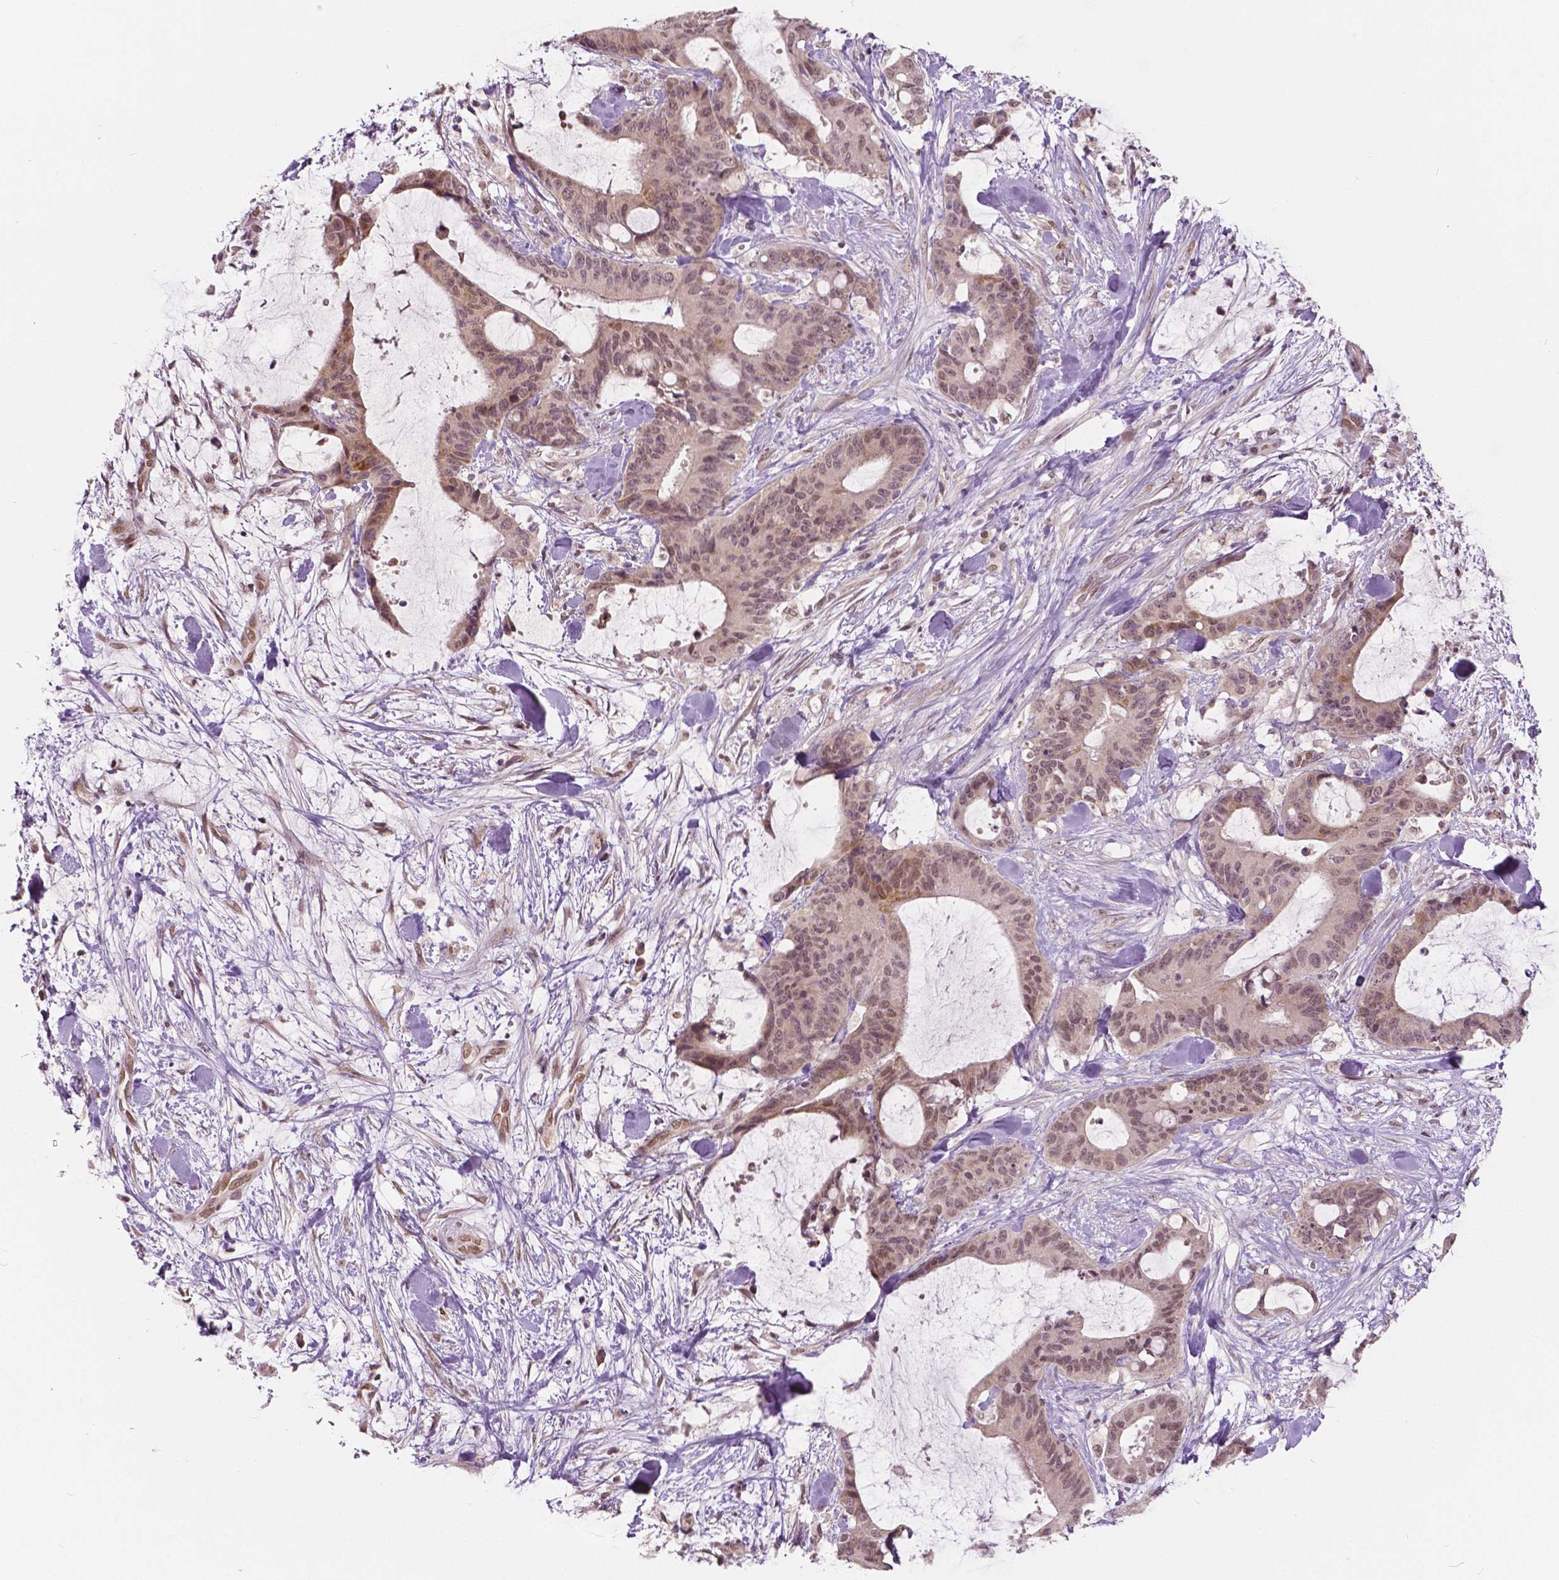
{"staining": {"intensity": "negative", "quantity": "none", "location": "none"}, "tissue": "liver cancer", "cell_type": "Tumor cells", "image_type": "cancer", "snomed": [{"axis": "morphology", "description": "Cholangiocarcinoma"}, {"axis": "topography", "description": "Liver"}], "caption": "Tumor cells show no significant expression in liver cancer. Brightfield microscopy of immunohistochemistry stained with DAB (brown) and hematoxylin (blue), captured at high magnification.", "gene": "HMBOX1", "patient": {"sex": "female", "age": 73}}